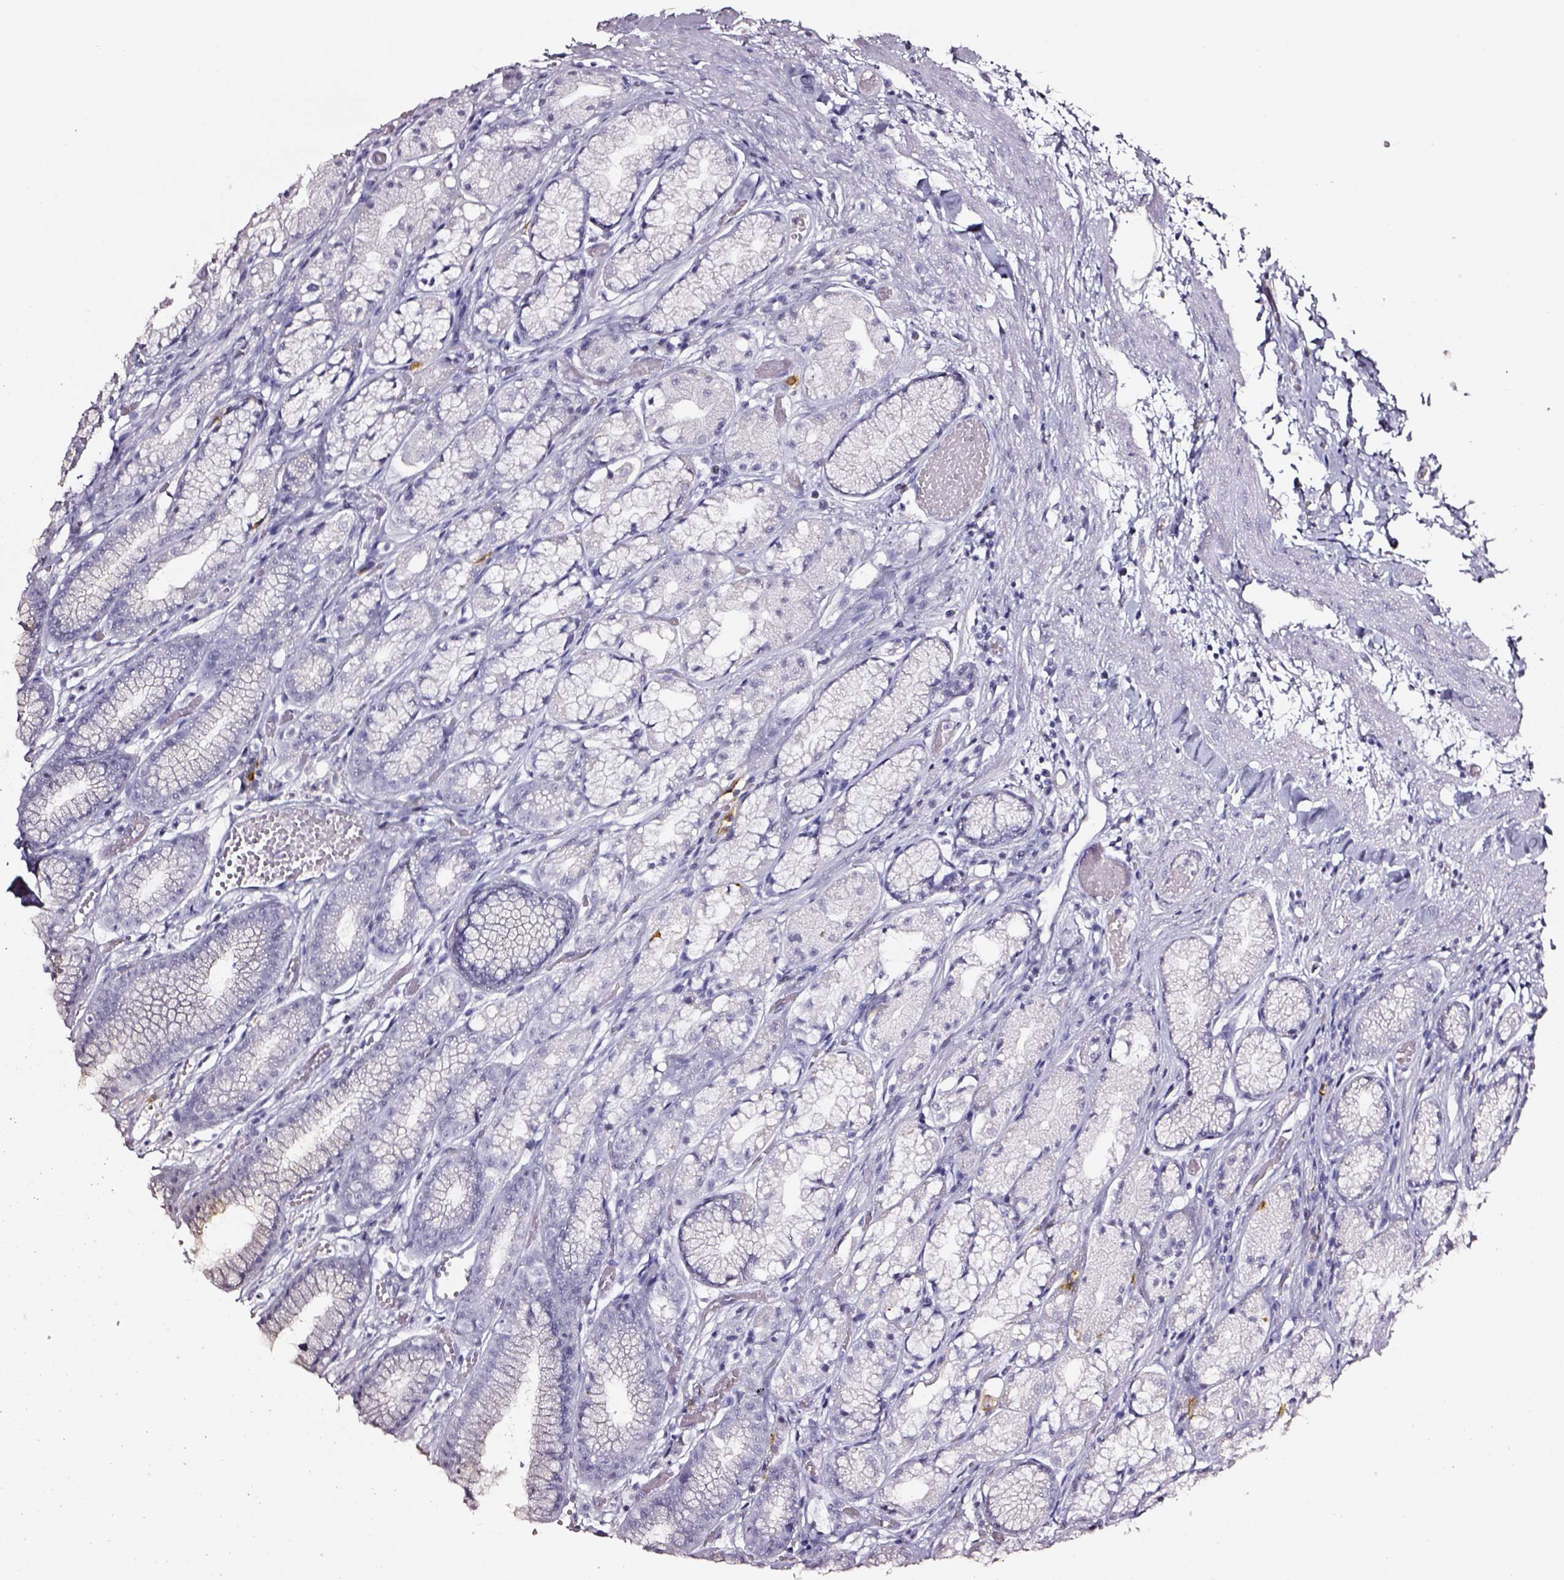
{"staining": {"intensity": "negative", "quantity": "none", "location": "none"}, "tissue": "stomach", "cell_type": "Glandular cells", "image_type": "normal", "snomed": [{"axis": "morphology", "description": "Normal tissue, NOS"}, {"axis": "topography", "description": "Stomach"}], "caption": "Immunohistochemical staining of normal stomach shows no significant expression in glandular cells. (Brightfield microscopy of DAB (3,3'-diaminobenzidine) IHC at high magnification).", "gene": "DPEP1", "patient": {"sex": "male", "age": 70}}